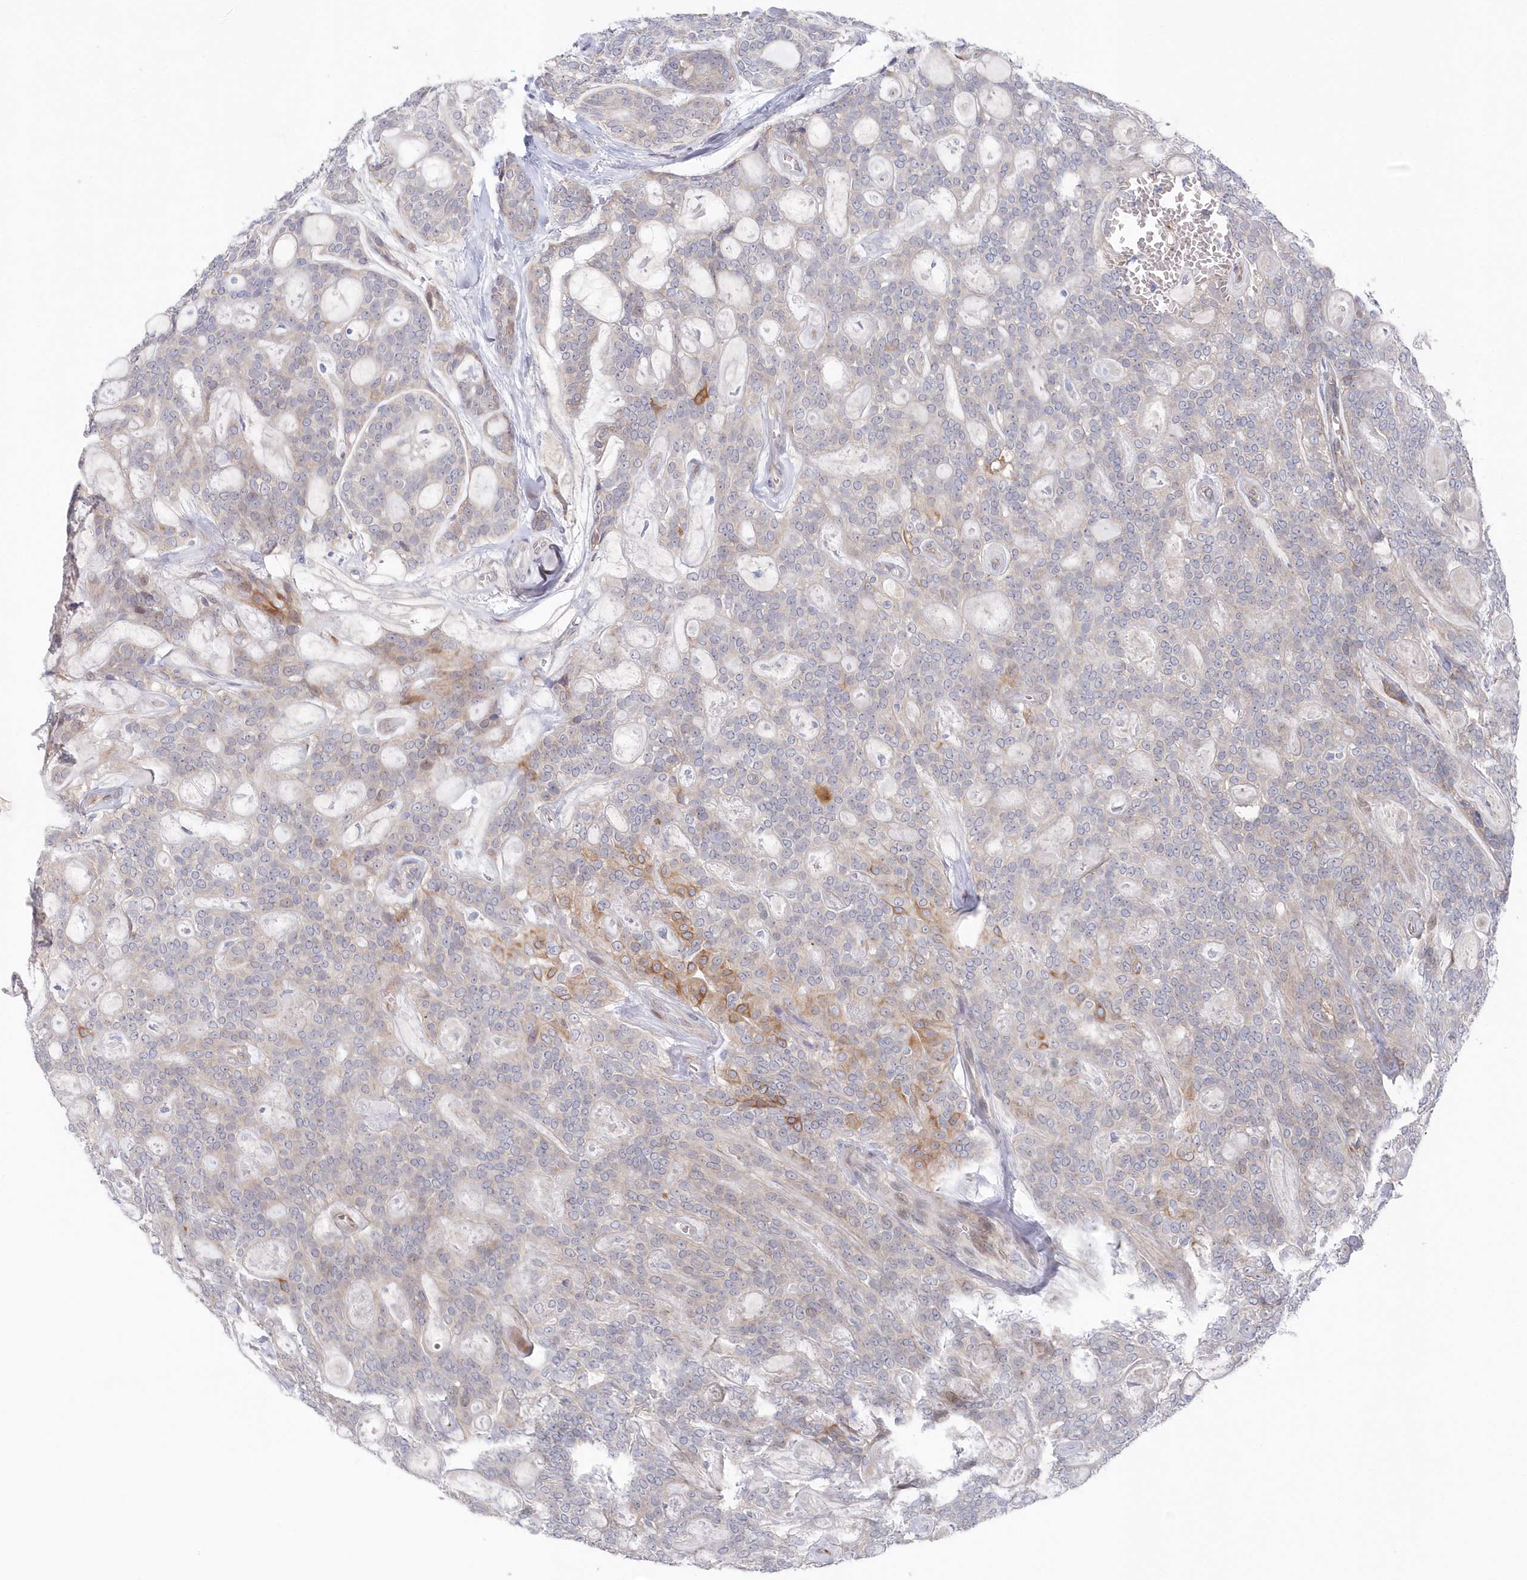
{"staining": {"intensity": "negative", "quantity": "none", "location": "none"}, "tissue": "head and neck cancer", "cell_type": "Tumor cells", "image_type": "cancer", "snomed": [{"axis": "morphology", "description": "Adenocarcinoma, NOS"}, {"axis": "topography", "description": "Head-Neck"}], "caption": "DAB (3,3'-diaminobenzidine) immunohistochemical staining of head and neck adenocarcinoma shows no significant expression in tumor cells.", "gene": "KIAA1586", "patient": {"sex": "male", "age": 66}}